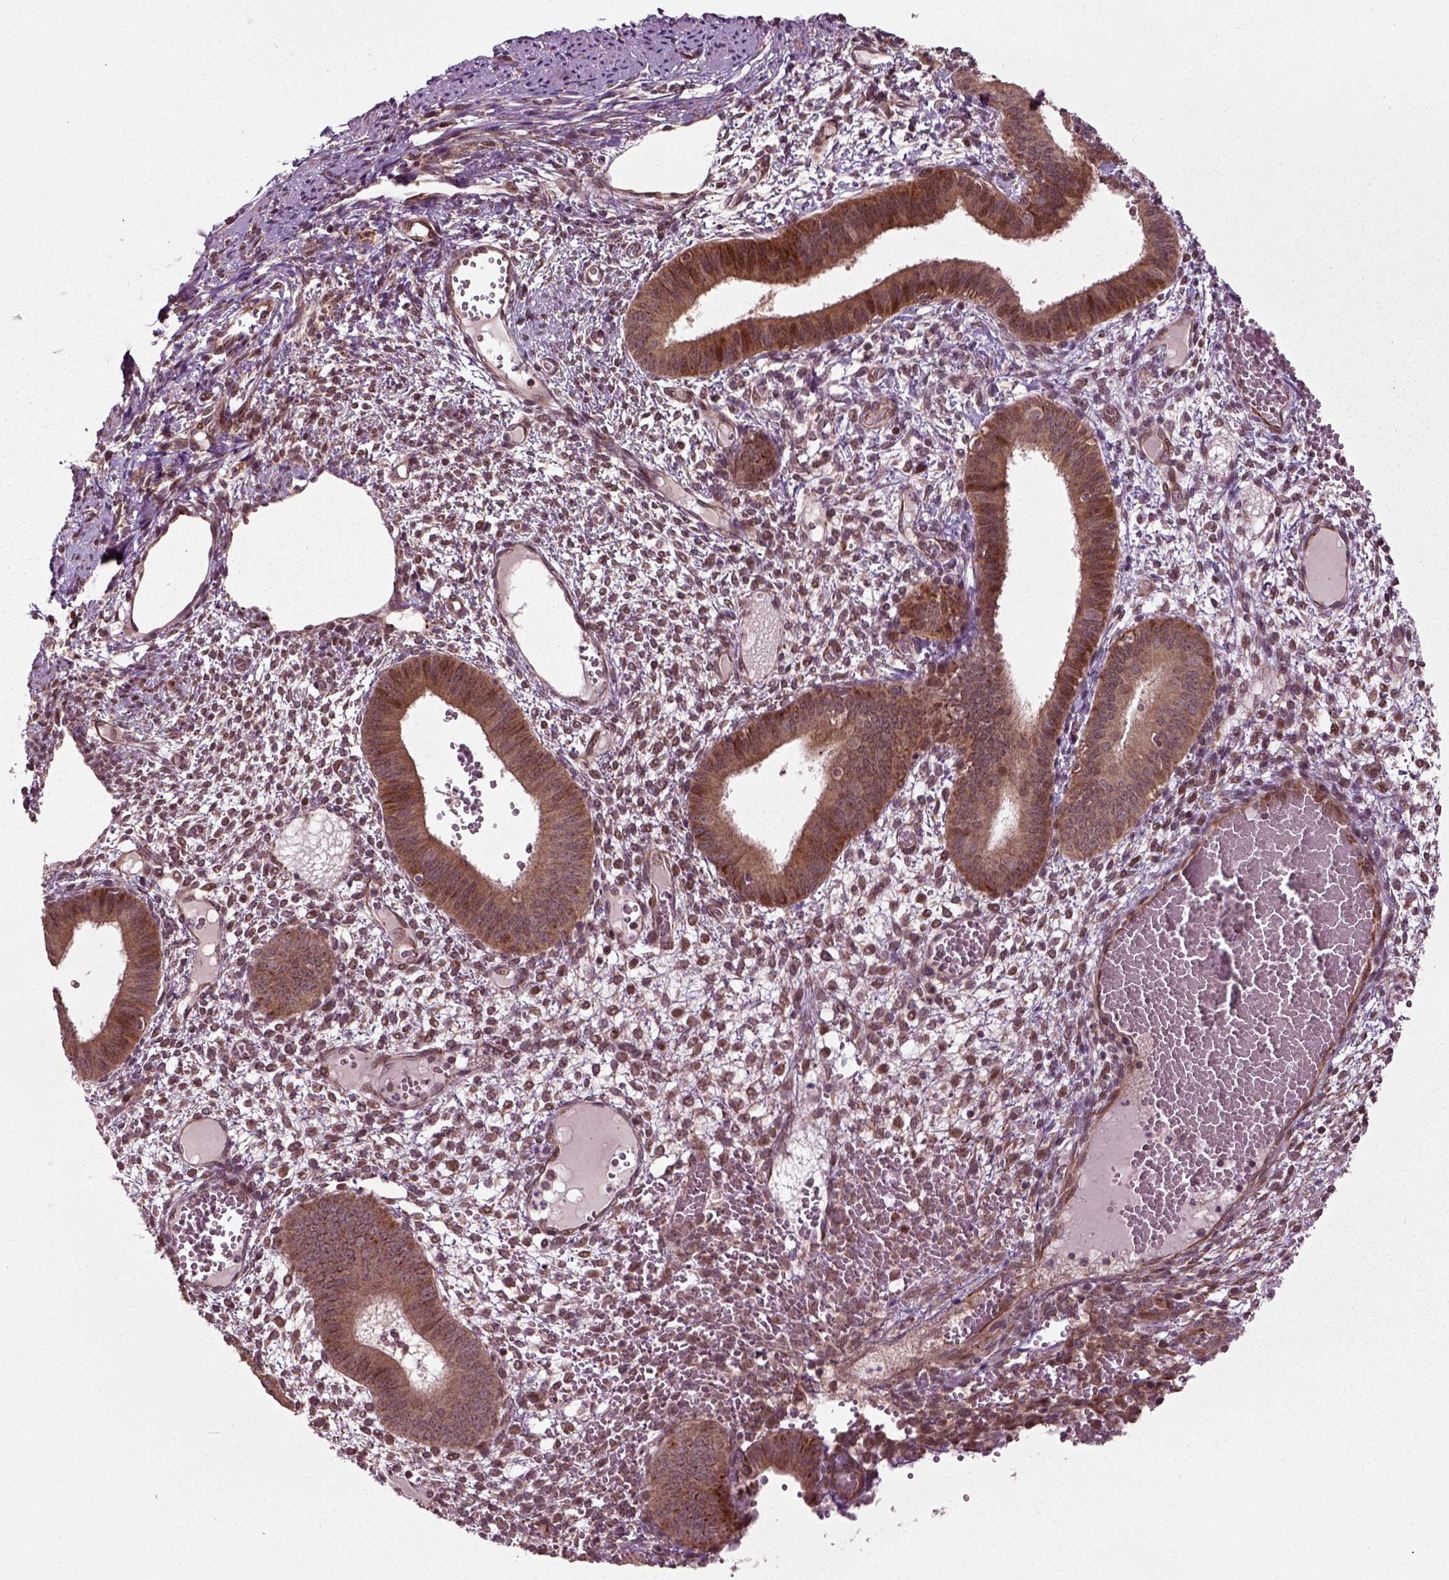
{"staining": {"intensity": "moderate", "quantity": "<25%", "location": "cytoplasmic/membranous"}, "tissue": "endometrium", "cell_type": "Cells in endometrial stroma", "image_type": "normal", "snomed": [{"axis": "morphology", "description": "Normal tissue, NOS"}, {"axis": "topography", "description": "Endometrium"}], "caption": "Approximately <25% of cells in endometrial stroma in normal endometrium exhibit moderate cytoplasmic/membranous protein positivity as visualized by brown immunohistochemical staining.", "gene": "PLCD3", "patient": {"sex": "female", "age": 42}}